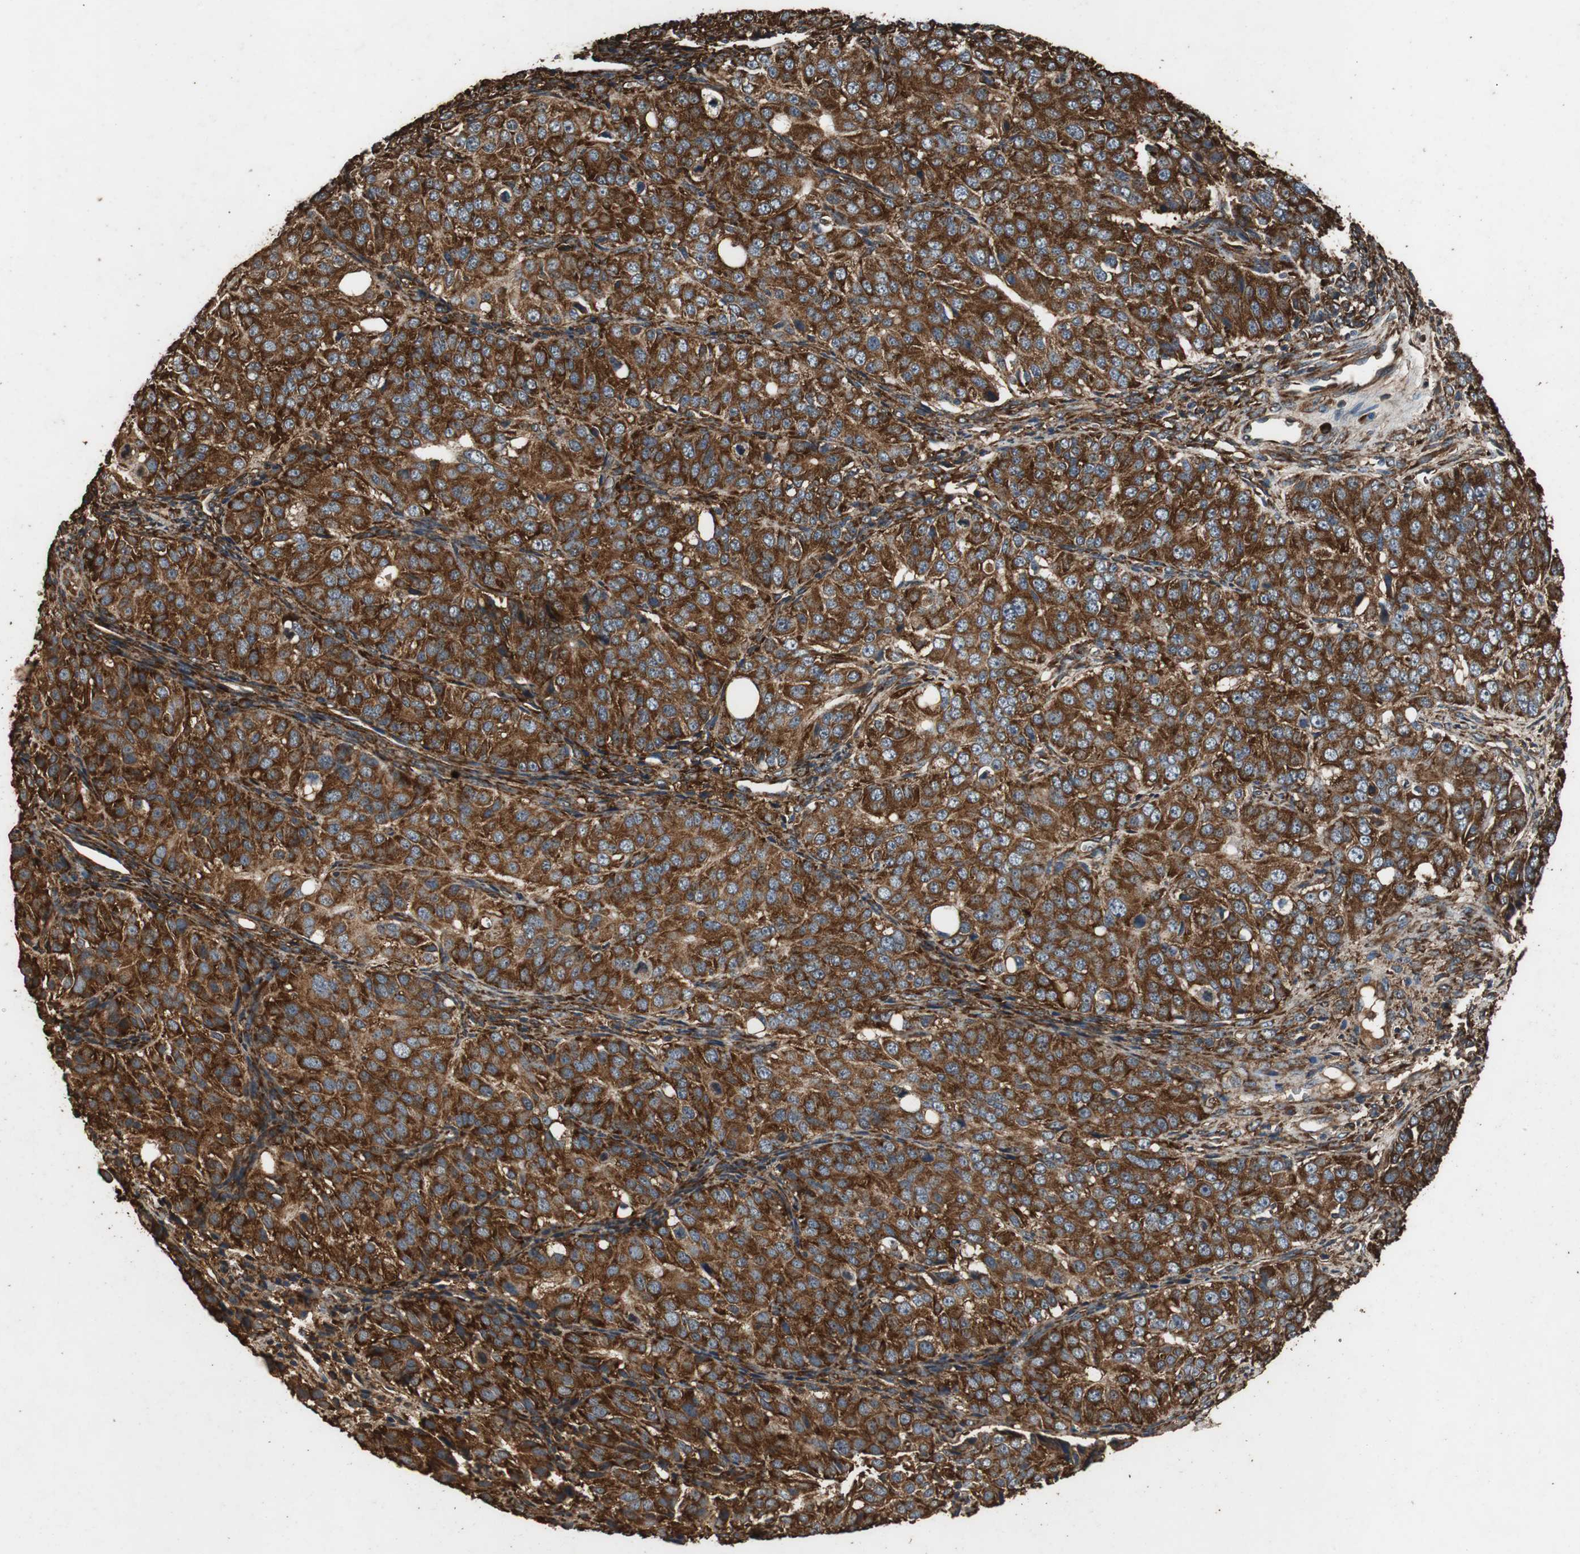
{"staining": {"intensity": "strong", "quantity": ">75%", "location": "cytoplasmic/membranous"}, "tissue": "ovarian cancer", "cell_type": "Tumor cells", "image_type": "cancer", "snomed": [{"axis": "morphology", "description": "Carcinoma, endometroid"}, {"axis": "topography", "description": "Ovary"}], "caption": "IHC (DAB) staining of ovarian cancer (endometroid carcinoma) shows strong cytoplasmic/membranous protein expression in about >75% of tumor cells.", "gene": "NAA10", "patient": {"sex": "female", "age": 51}}